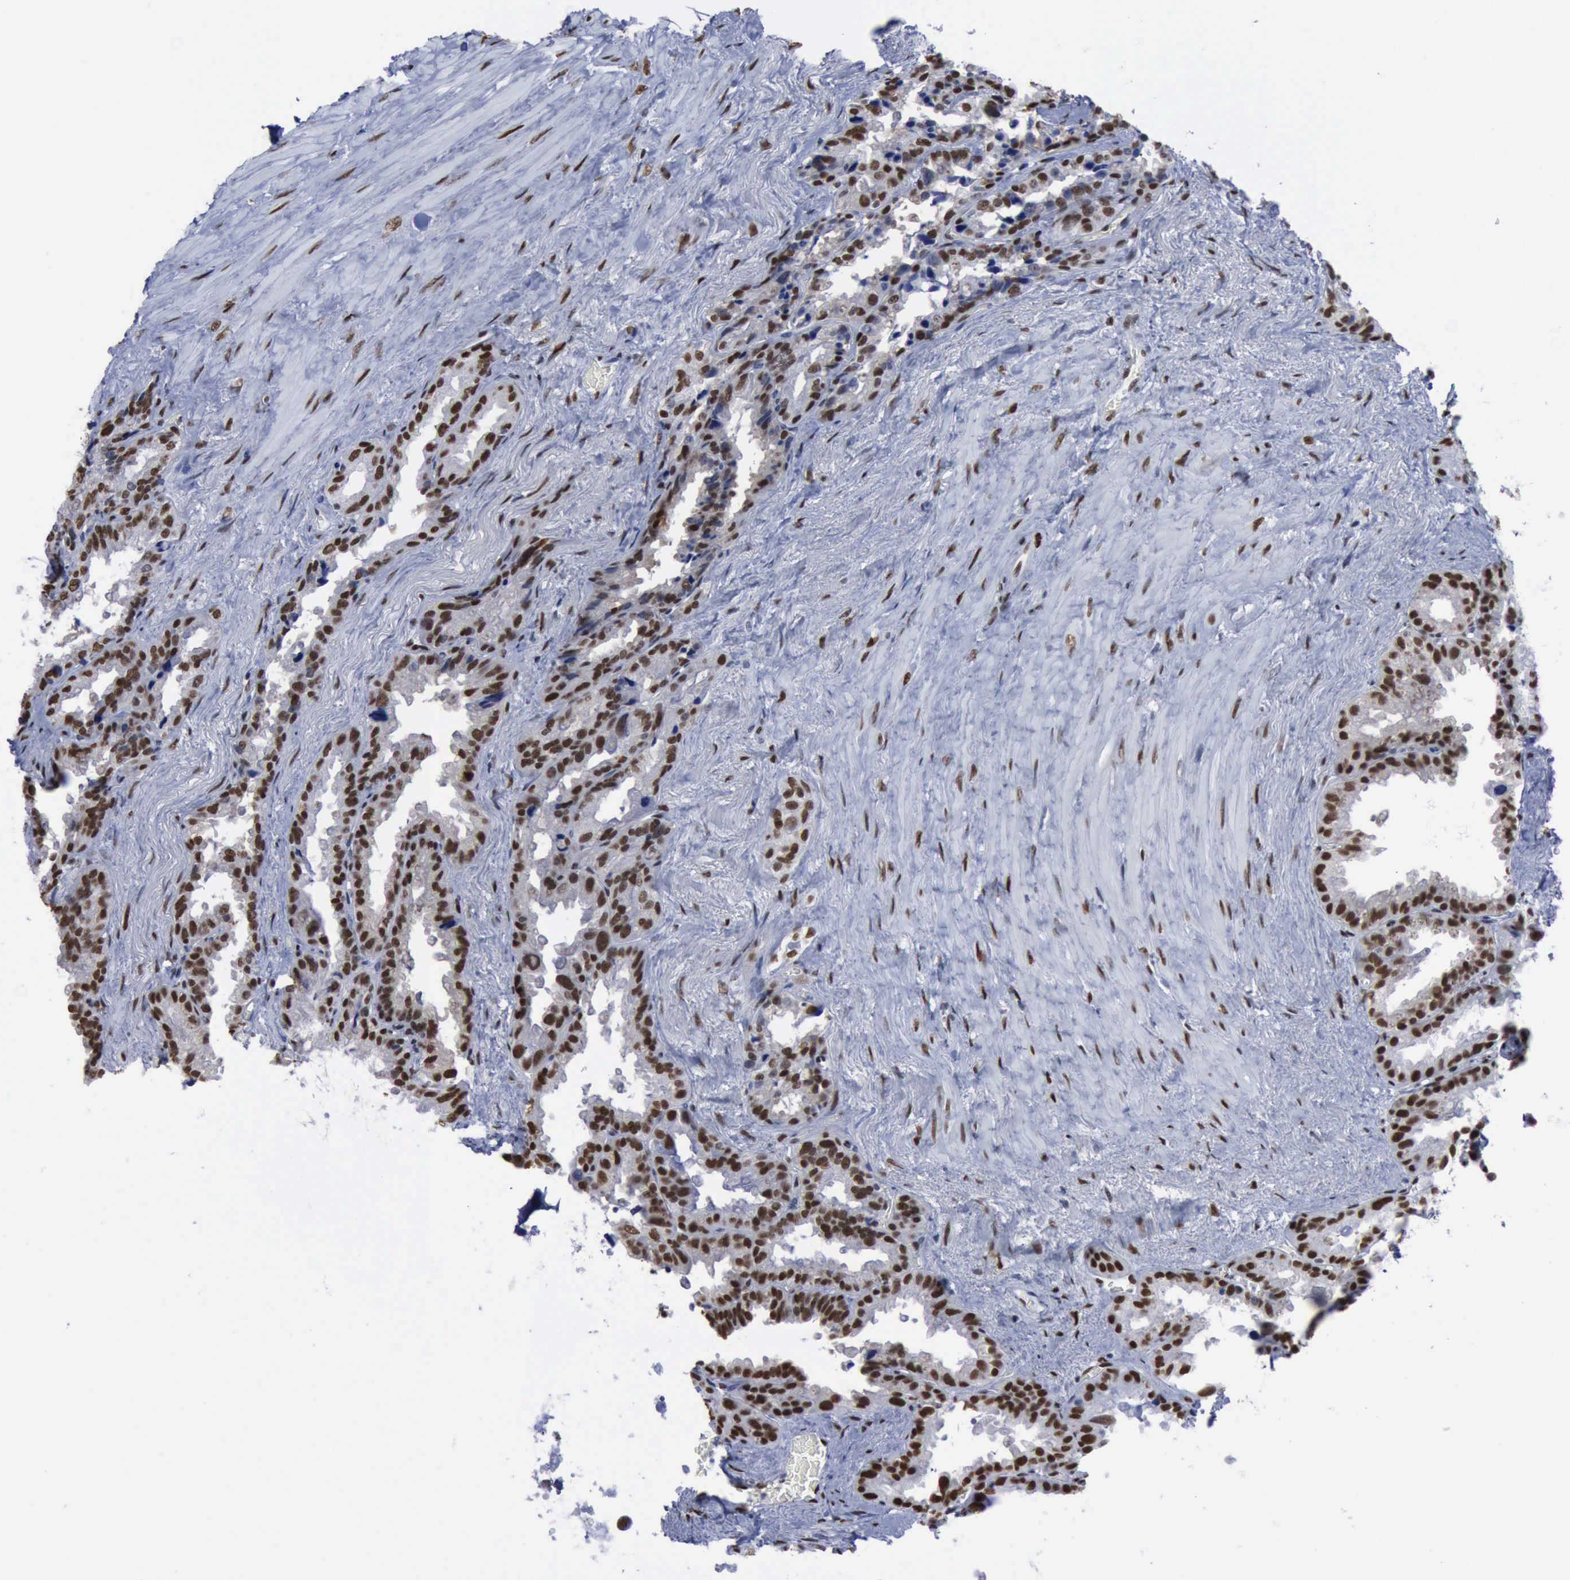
{"staining": {"intensity": "moderate", "quantity": ">75%", "location": "nuclear"}, "tissue": "seminal vesicle", "cell_type": "Glandular cells", "image_type": "normal", "snomed": [{"axis": "morphology", "description": "Normal tissue, NOS"}, {"axis": "topography", "description": "Prostate"}, {"axis": "topography", "description": "Seminal veicle"}], "caption": "Protein staining shows moderate nuclear positivity in approximately >75% of glandular cells in unremarkable seminal vesicle.", "gene": "PCNA", "patient": {"sex": "male", "age": 63}}